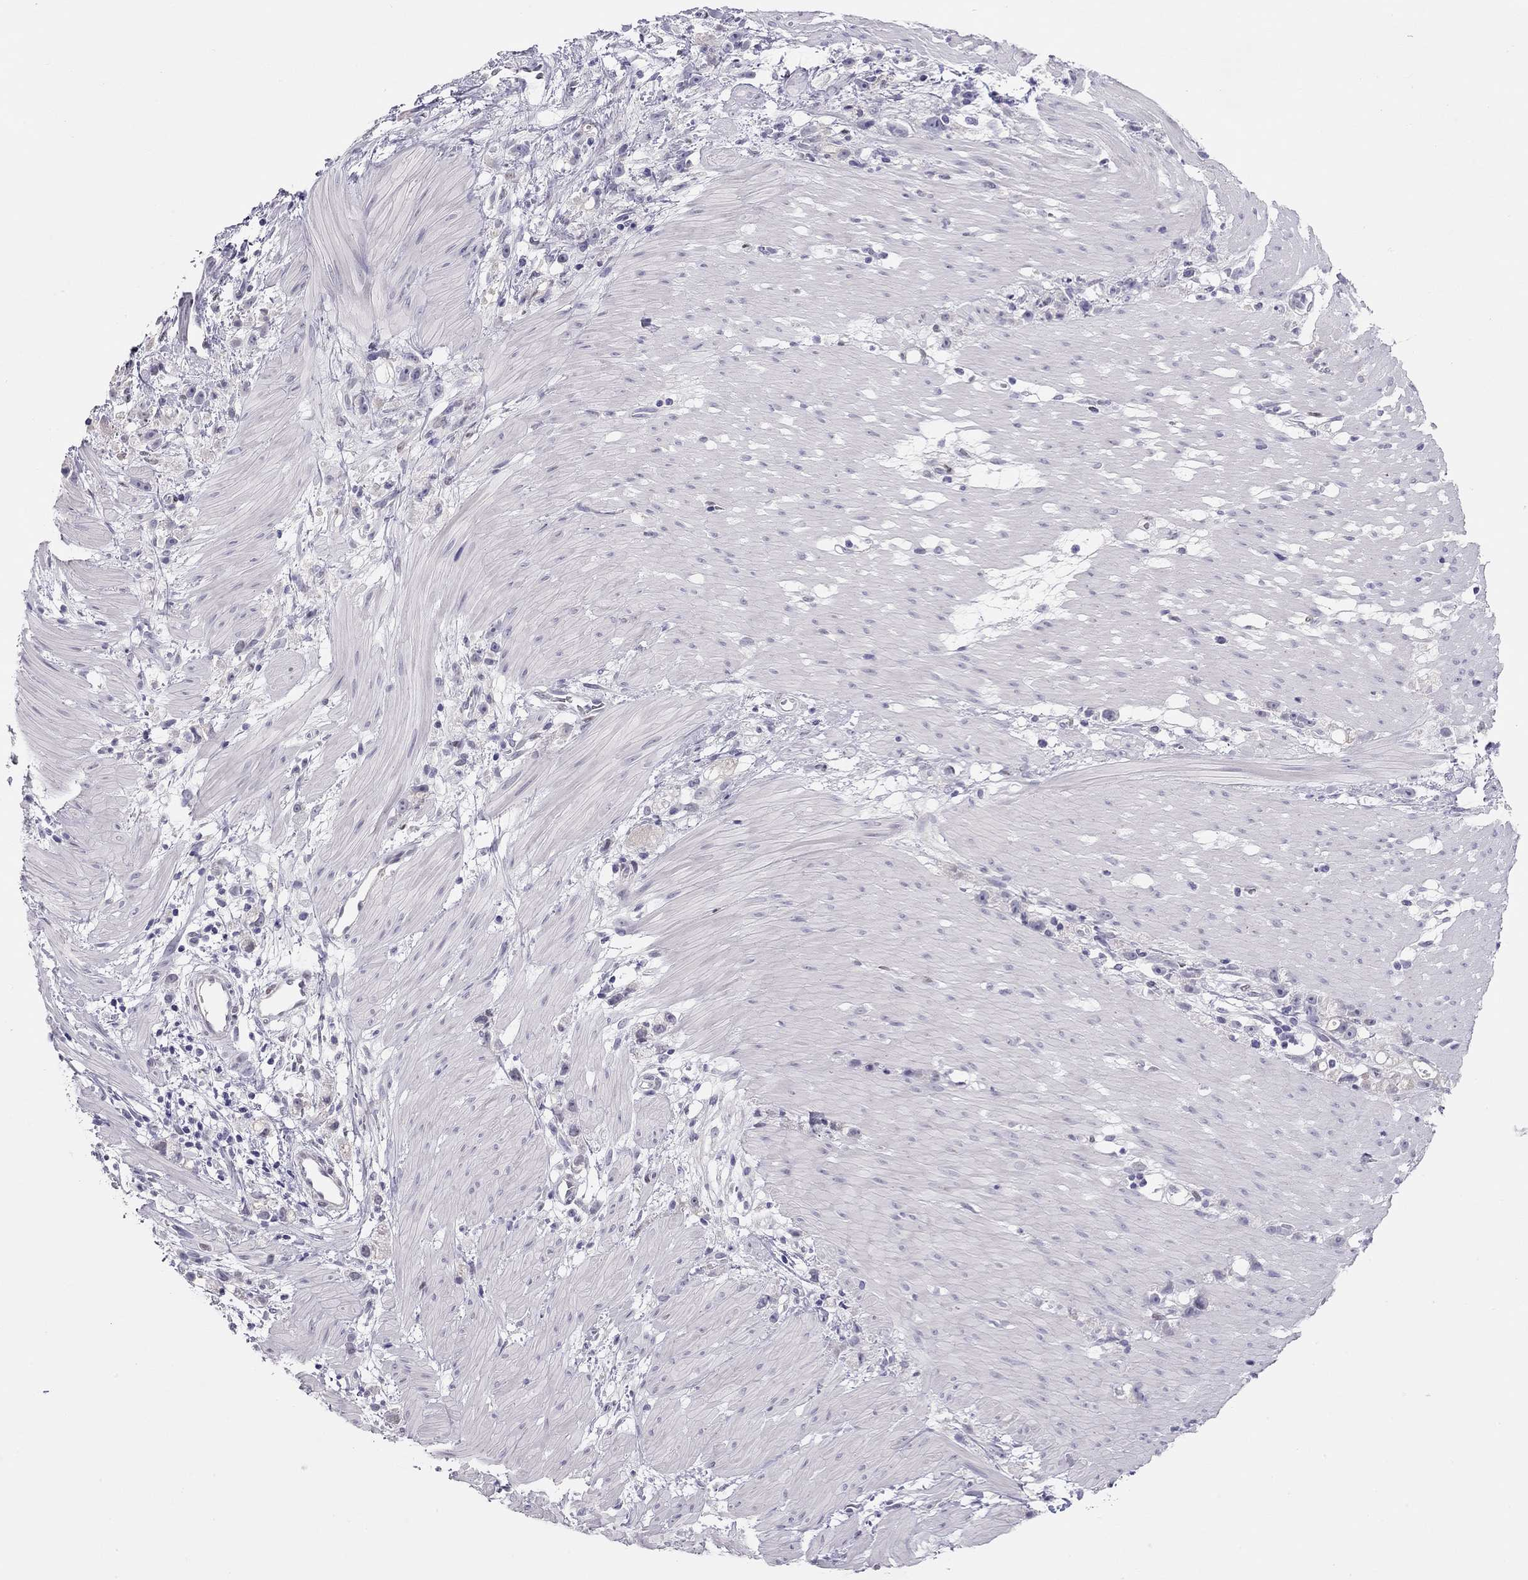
{"staining": {"intensity": "negative", "quantity": "none", "location": "none"}, "tissue": "stomach cancer", "cell_type": "Tumor cells", "image_type": "cancer", "snomed": [{"axis": "morphology", "description": "Adenocarcinoma, NOS"}, {"axis": "topography", "description": "Stomach"}], "caption": "Human stomach cancer (adenocarcinoma) stained for a protein using IHC shows no expression in tumor cells.", "gene": "KCNV2", "patient": {"sex": "female", "age": 59}}